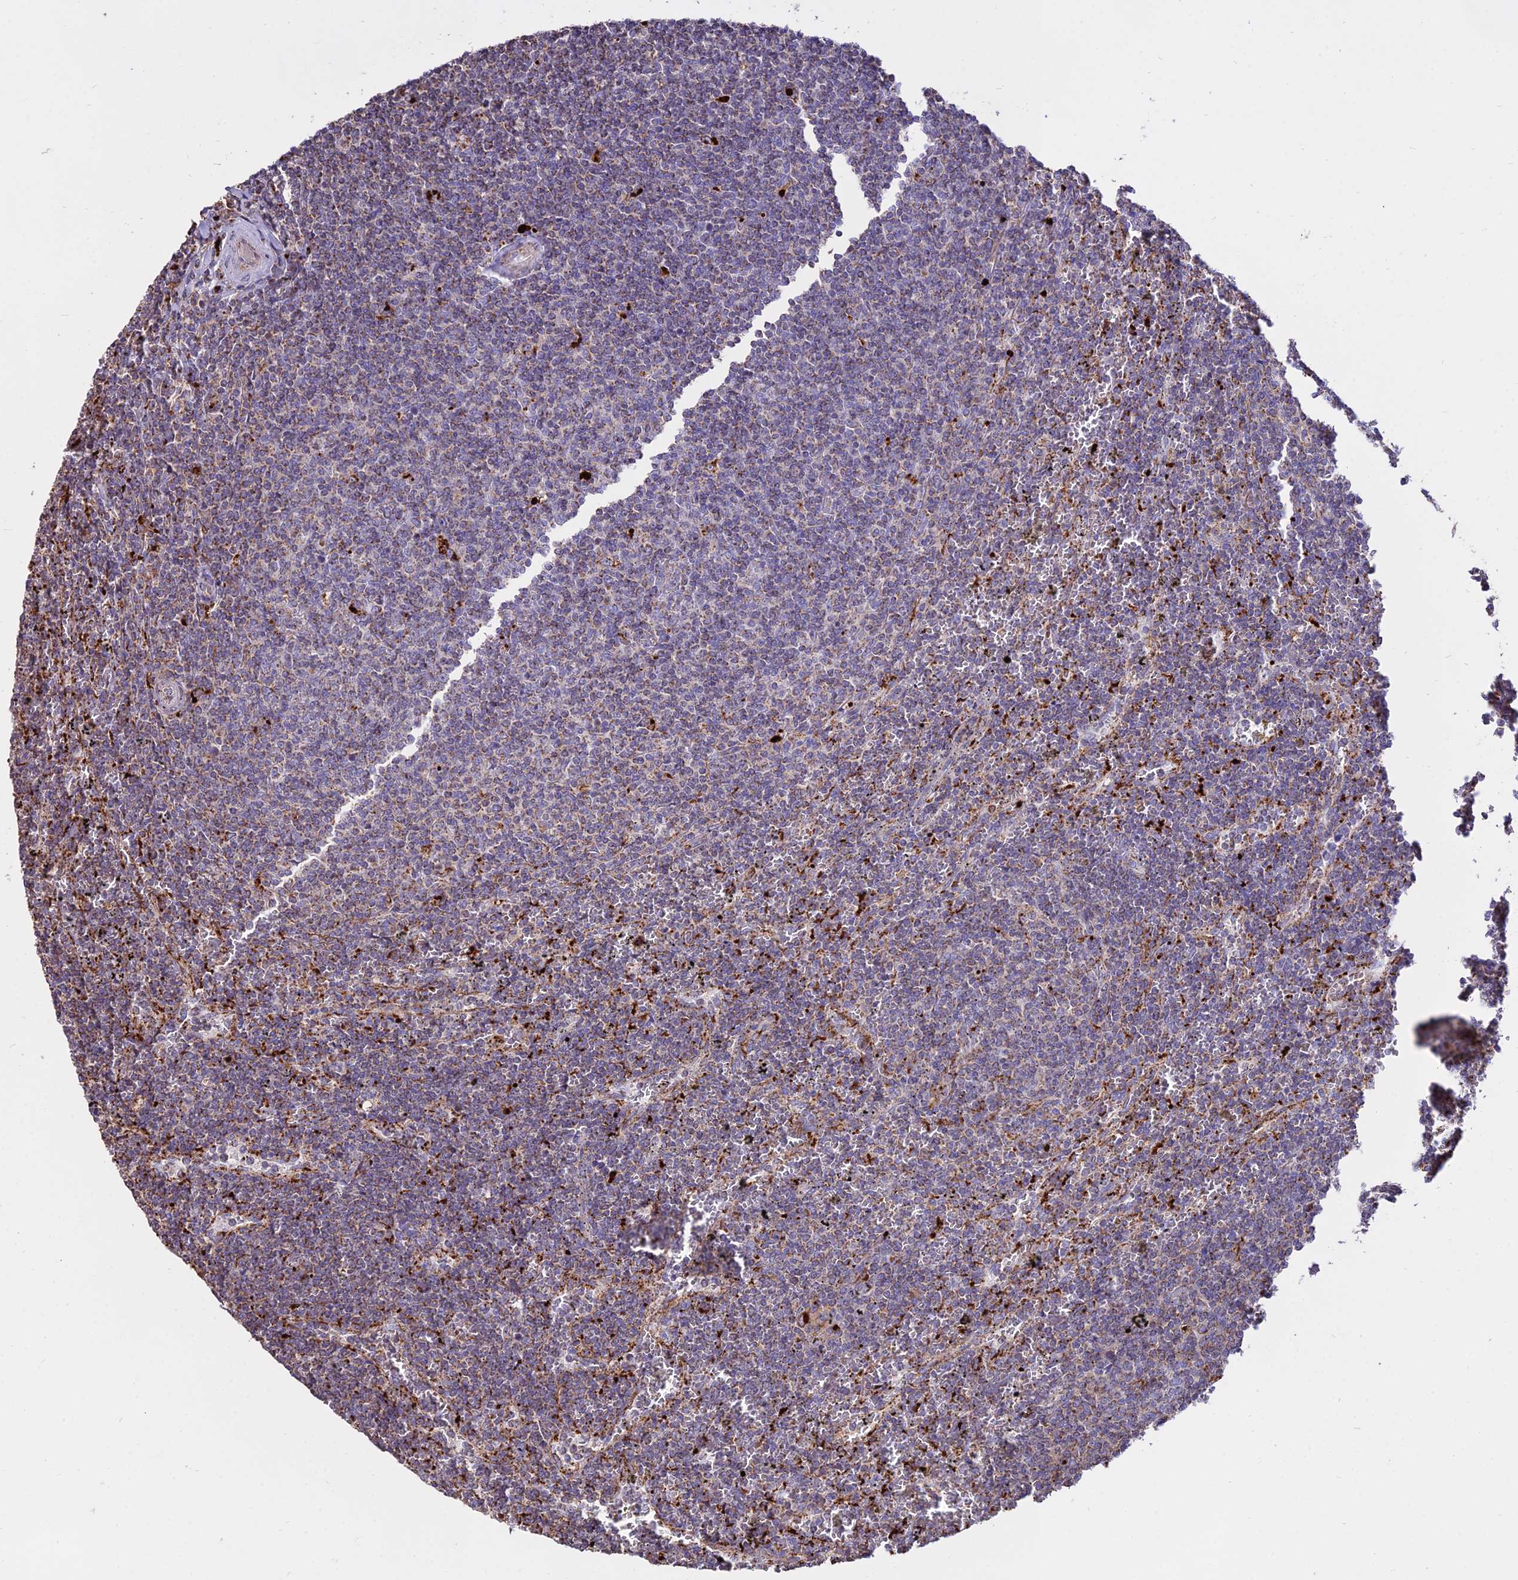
{"staining": {"intensity": "weak", "quantity": "25%-75%", "location": "cytoplasmic/membranous"}, "tissue": "lymphoma", "cell_type": "Tumor cells", "image_type": "cancer", "snomed": [{"axis": "morphology", "description": "Malignant lymphoma, non-Hodgkin's type, Low grade"}, {"axis": "topography", "description": "Spleen"}], "caption": "IHC (DAB (3,3'-diaminobenzidine)) staining of malignant lymphoma, non-Hodgkin's type (low-grade) shows weak cytoplasmic/membranous protein staining in about 25%-75% of tumor cells.", "gene": "PNLIPRP3", "patient": {"sex": "female", "age": 50}}